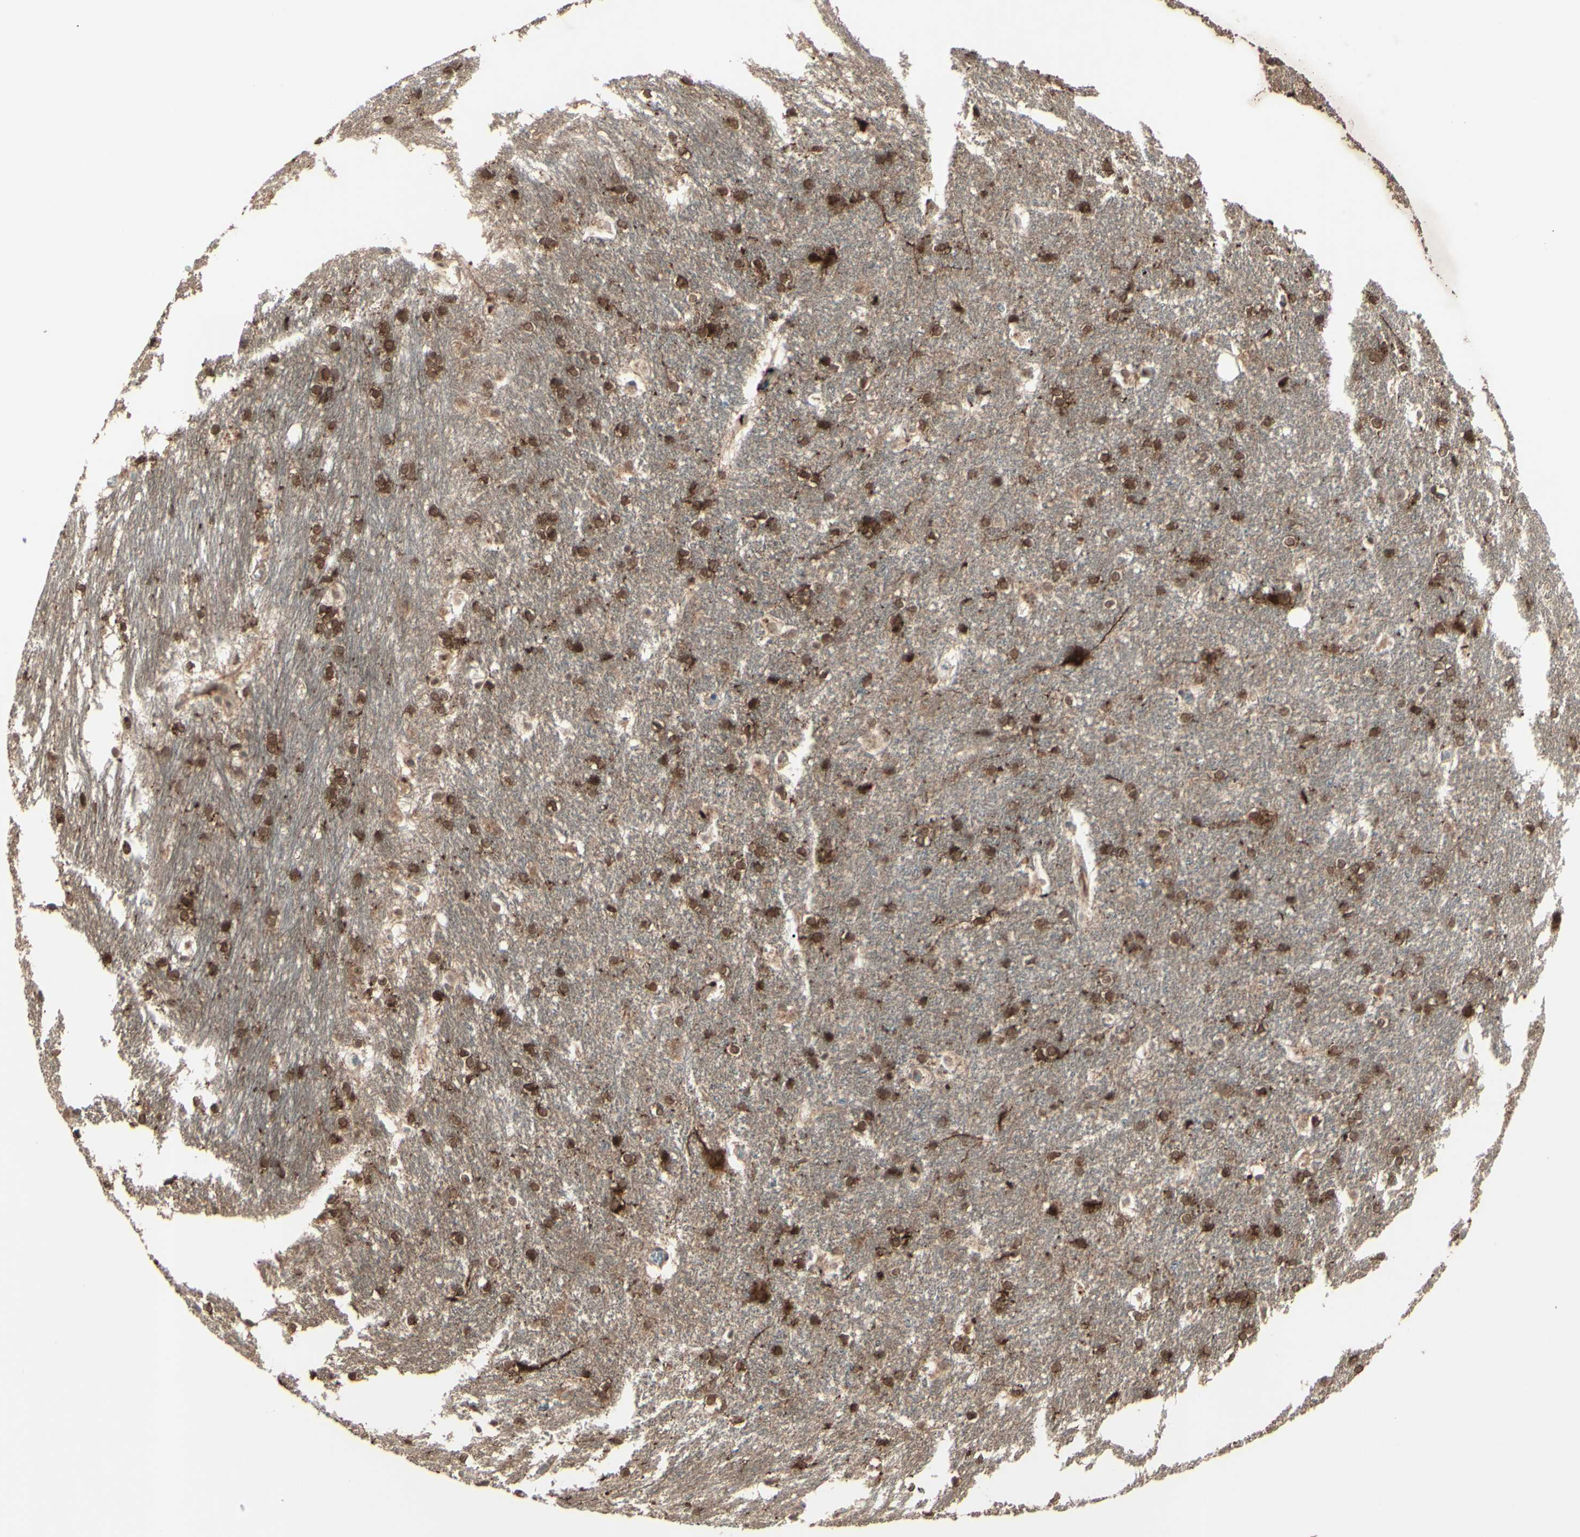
{"staining": {"intensity": "moderate", "quantity": ">75%", "location": "cytoplasmic/membranous,nuclear"}, "tissue": "hippocampus", "cell_type": "Glial cells", "image_type": "normal", "snomed": [{"axis": "morphology", "description": "Normal tissue, NOS"}, {"axis": "topography", "description": "Hippocampus"}], "caption": "Protein expression by immunohistochemistry (IHC) displays moderate cytoplasmic/membranous,nuclear expression in approximately >75% of glial cells in benign hippocampus.", "gene": "MLF2", "patient": {"sex": "female", "age": 19}}